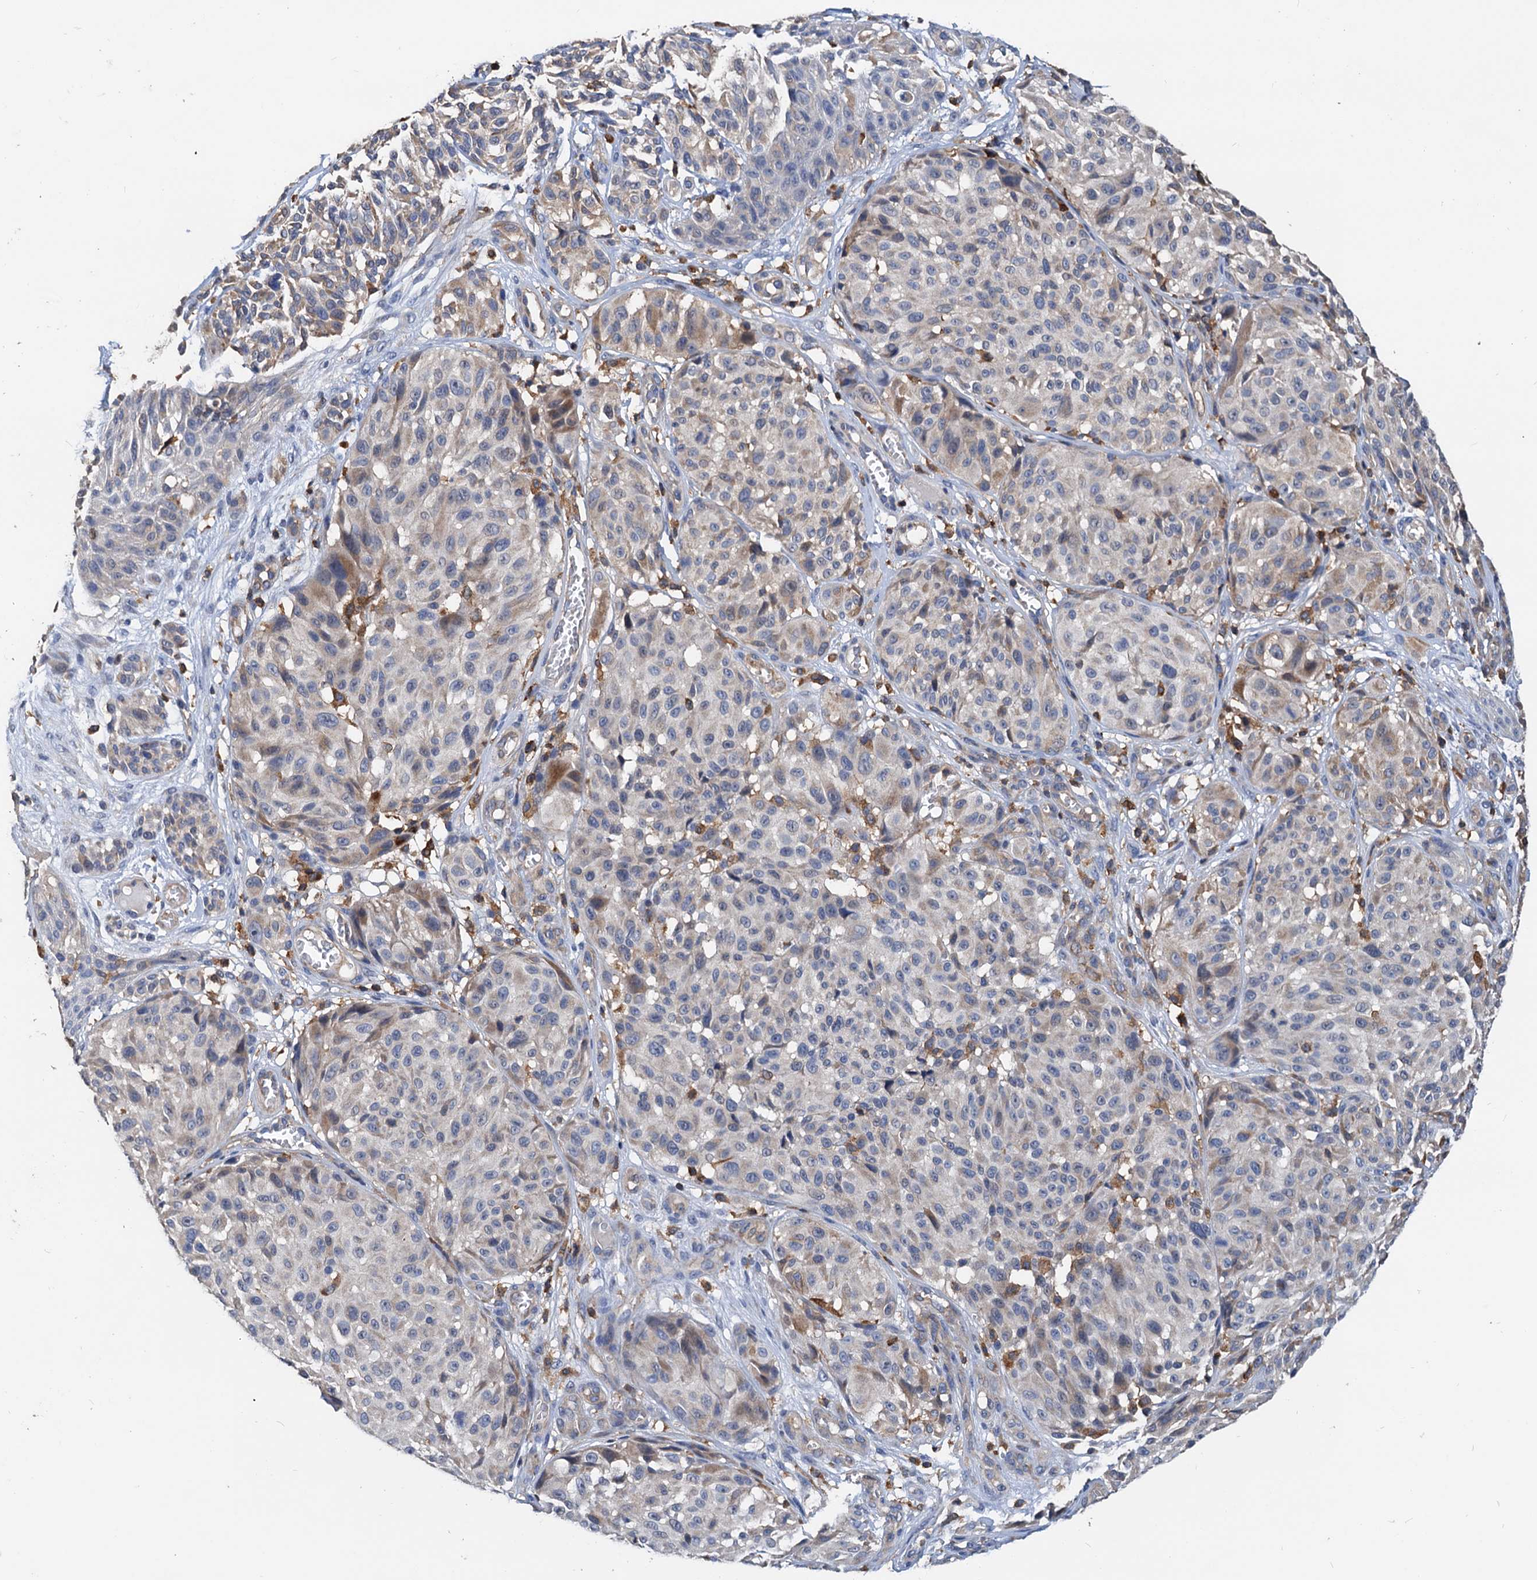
{"staining": {"intensity": "weak", "quantity": "<25%", "location": "cytoplasmic/membranous"}, "tissue": "melanoma", "cell_type": "Tumor cells", "image_type": "cancer", "snomed": [{"axis": "morphology", "description": "Malignant melanoma, NOS"}, {"axis": "topography", "description": "Skin"}], "caption": "DAB (3,3'-diaminobenzidine) immunohistochemical staining of human melanoma shows no significant expression in tumor cells. The staining is performed using DAB (3,3'-diaminobenzidine) brown chromogen with nuclei counter-stained in using hematoxylin.", "gene": "LCP2", "patient": {"sex": "male", "age": 83}}